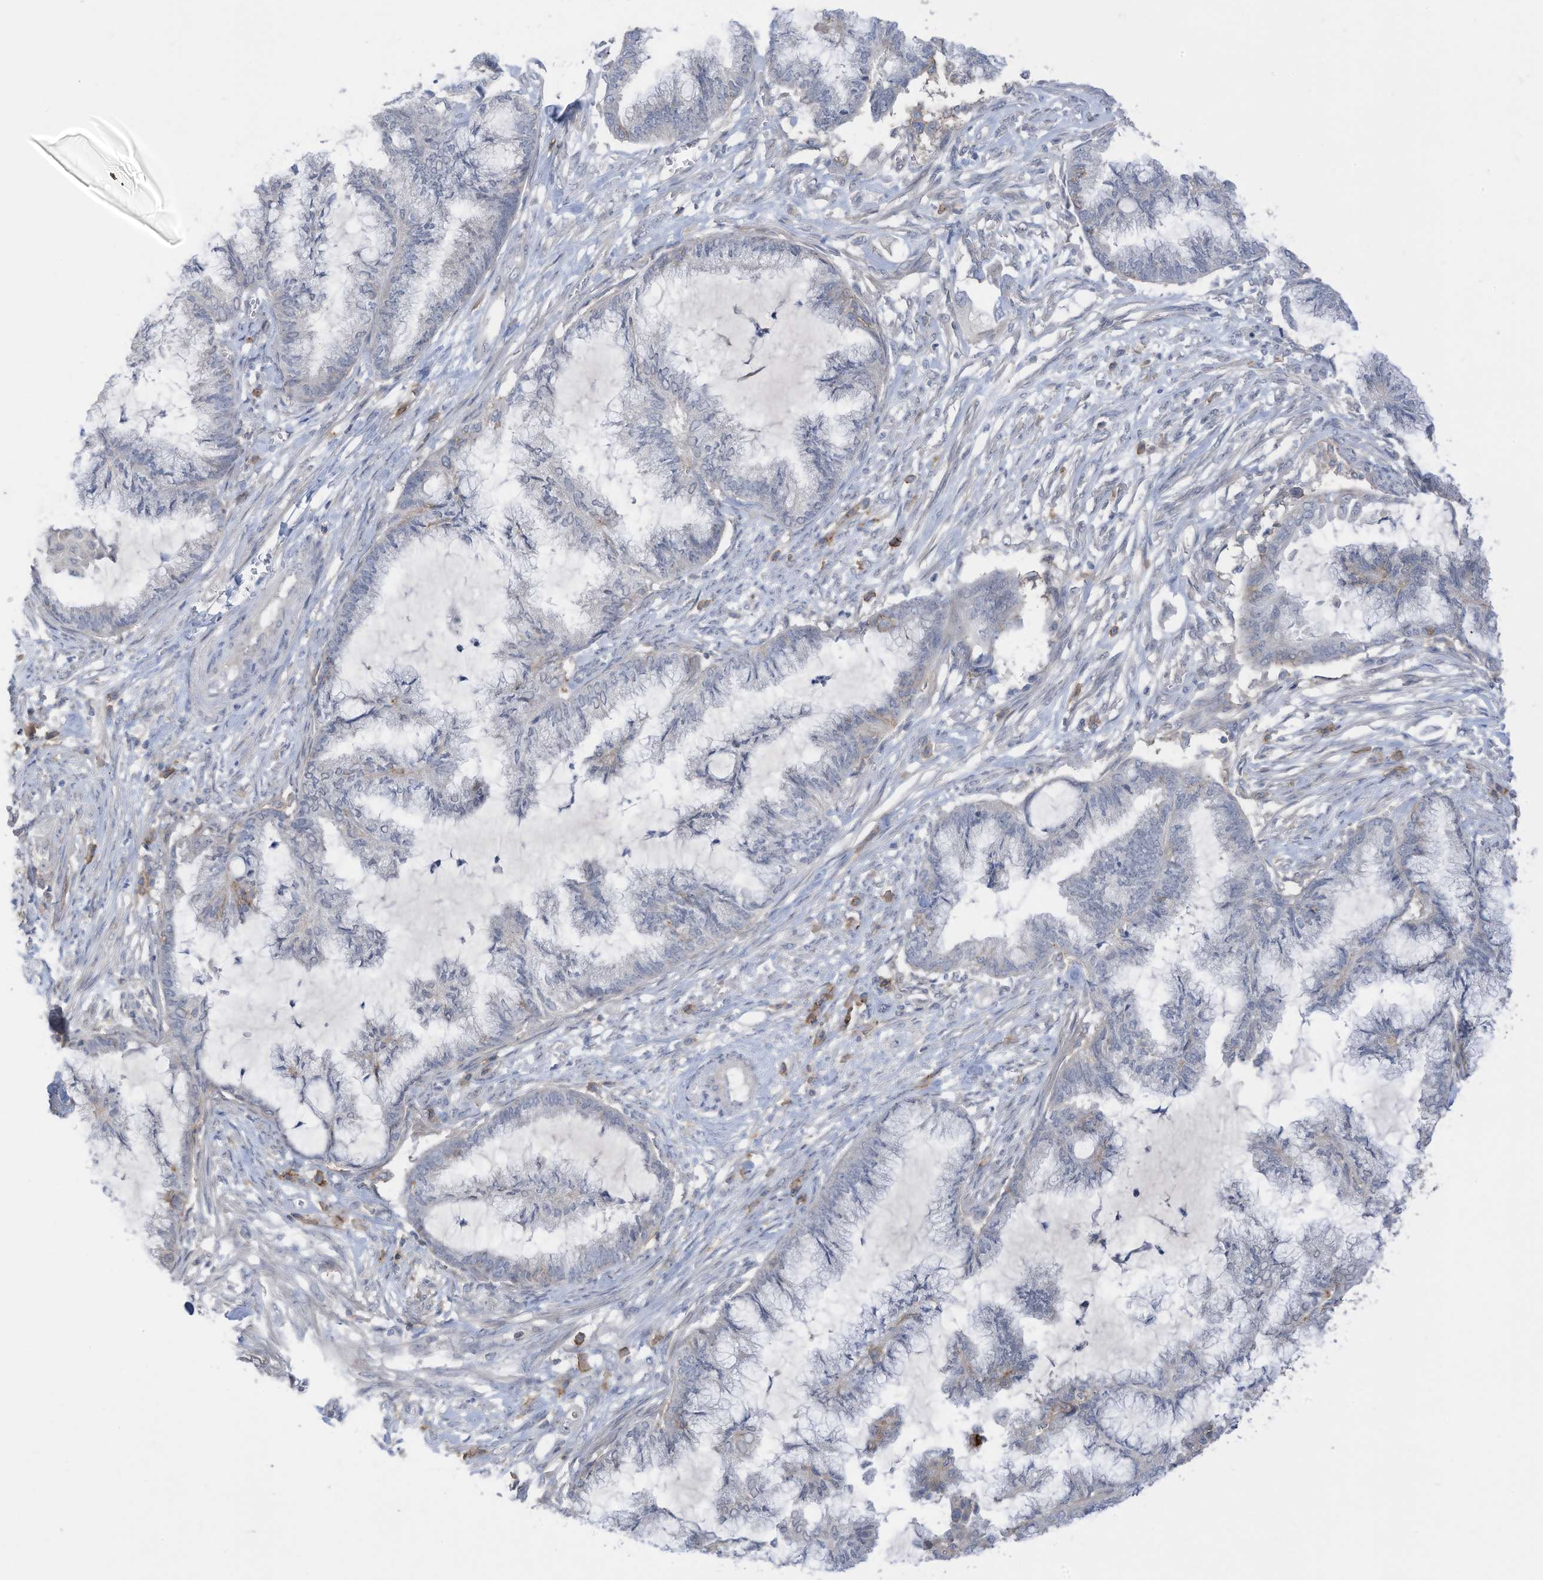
{"staining": {"intensity": "negative", "quantity": "none", "location": "none"}, "tissue": "endometrial cancer", "cell_type": "Tumor cells", "image_type": "cancer", "snomed": [{"axis": "morphology", "description": "Adenocarcinoma, NOS"}, {"axis": "topography", "description": "Endometrium"}], "caption": "The photomicrograph demonstrates no staining of tumor cells in endometrial cancer.", "gene": "SLC1A5", "patient": {"sex": "female", "age": 86}}